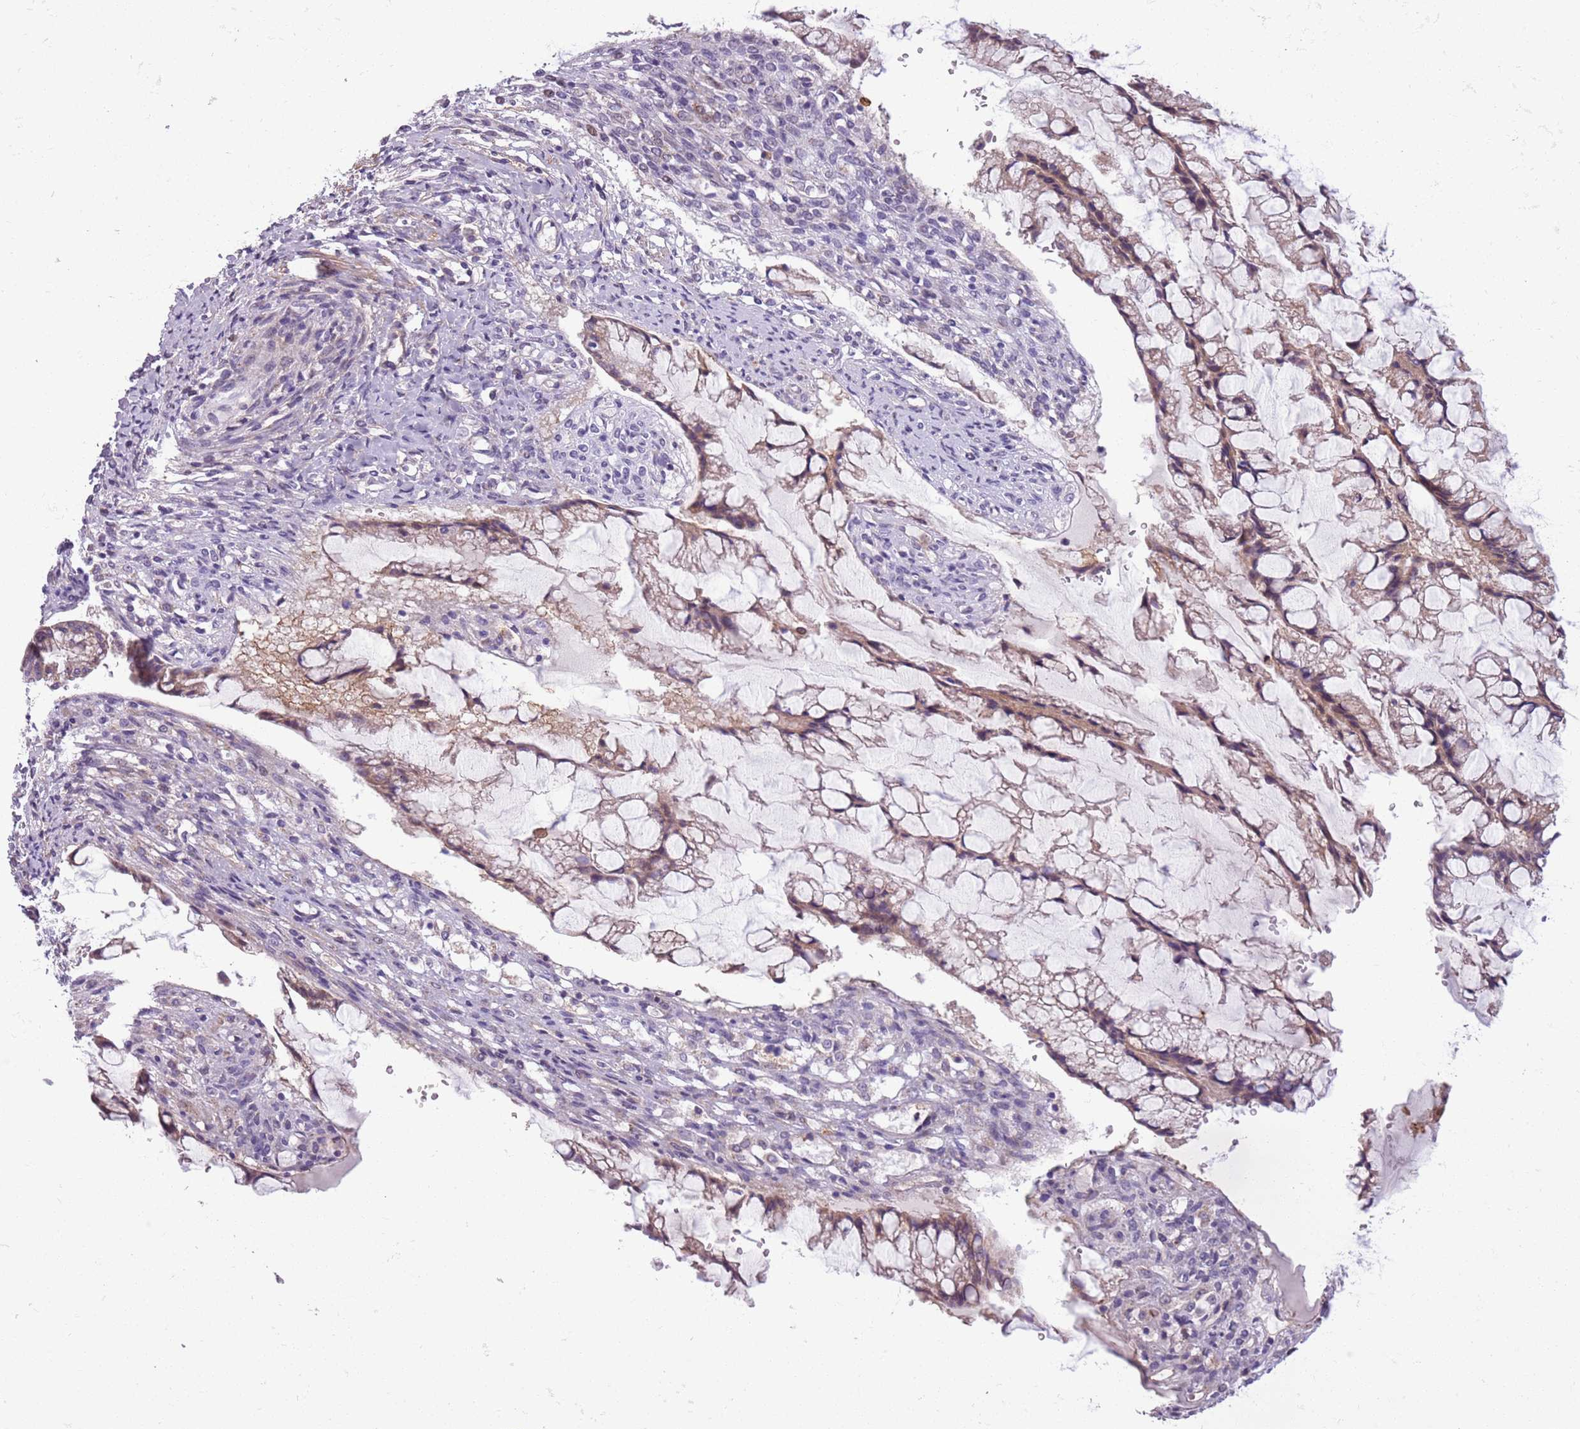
{"staining": {"intensity": "weak", "quantity": "25%-75%", "location": "cytoplasmic/membranous"}, "tissue": "ovarian cancer", "cell_type": "Tumor cells", "image_type": "cancer", "snomed": [{"axis": "morphology", "description": "Cystadenocarcinoma, mucinous, NOS"}, {"axis": "topography", "description": "Ovary"}], "caption": "The immunohistochemical stain highlights weak cytoplasmic/membranous expression in tumor cells of ovarian mucinous cystadenocarcinoma tissue.", "gene": "JAML", "patient": {"sex": "female", "age": 73}}